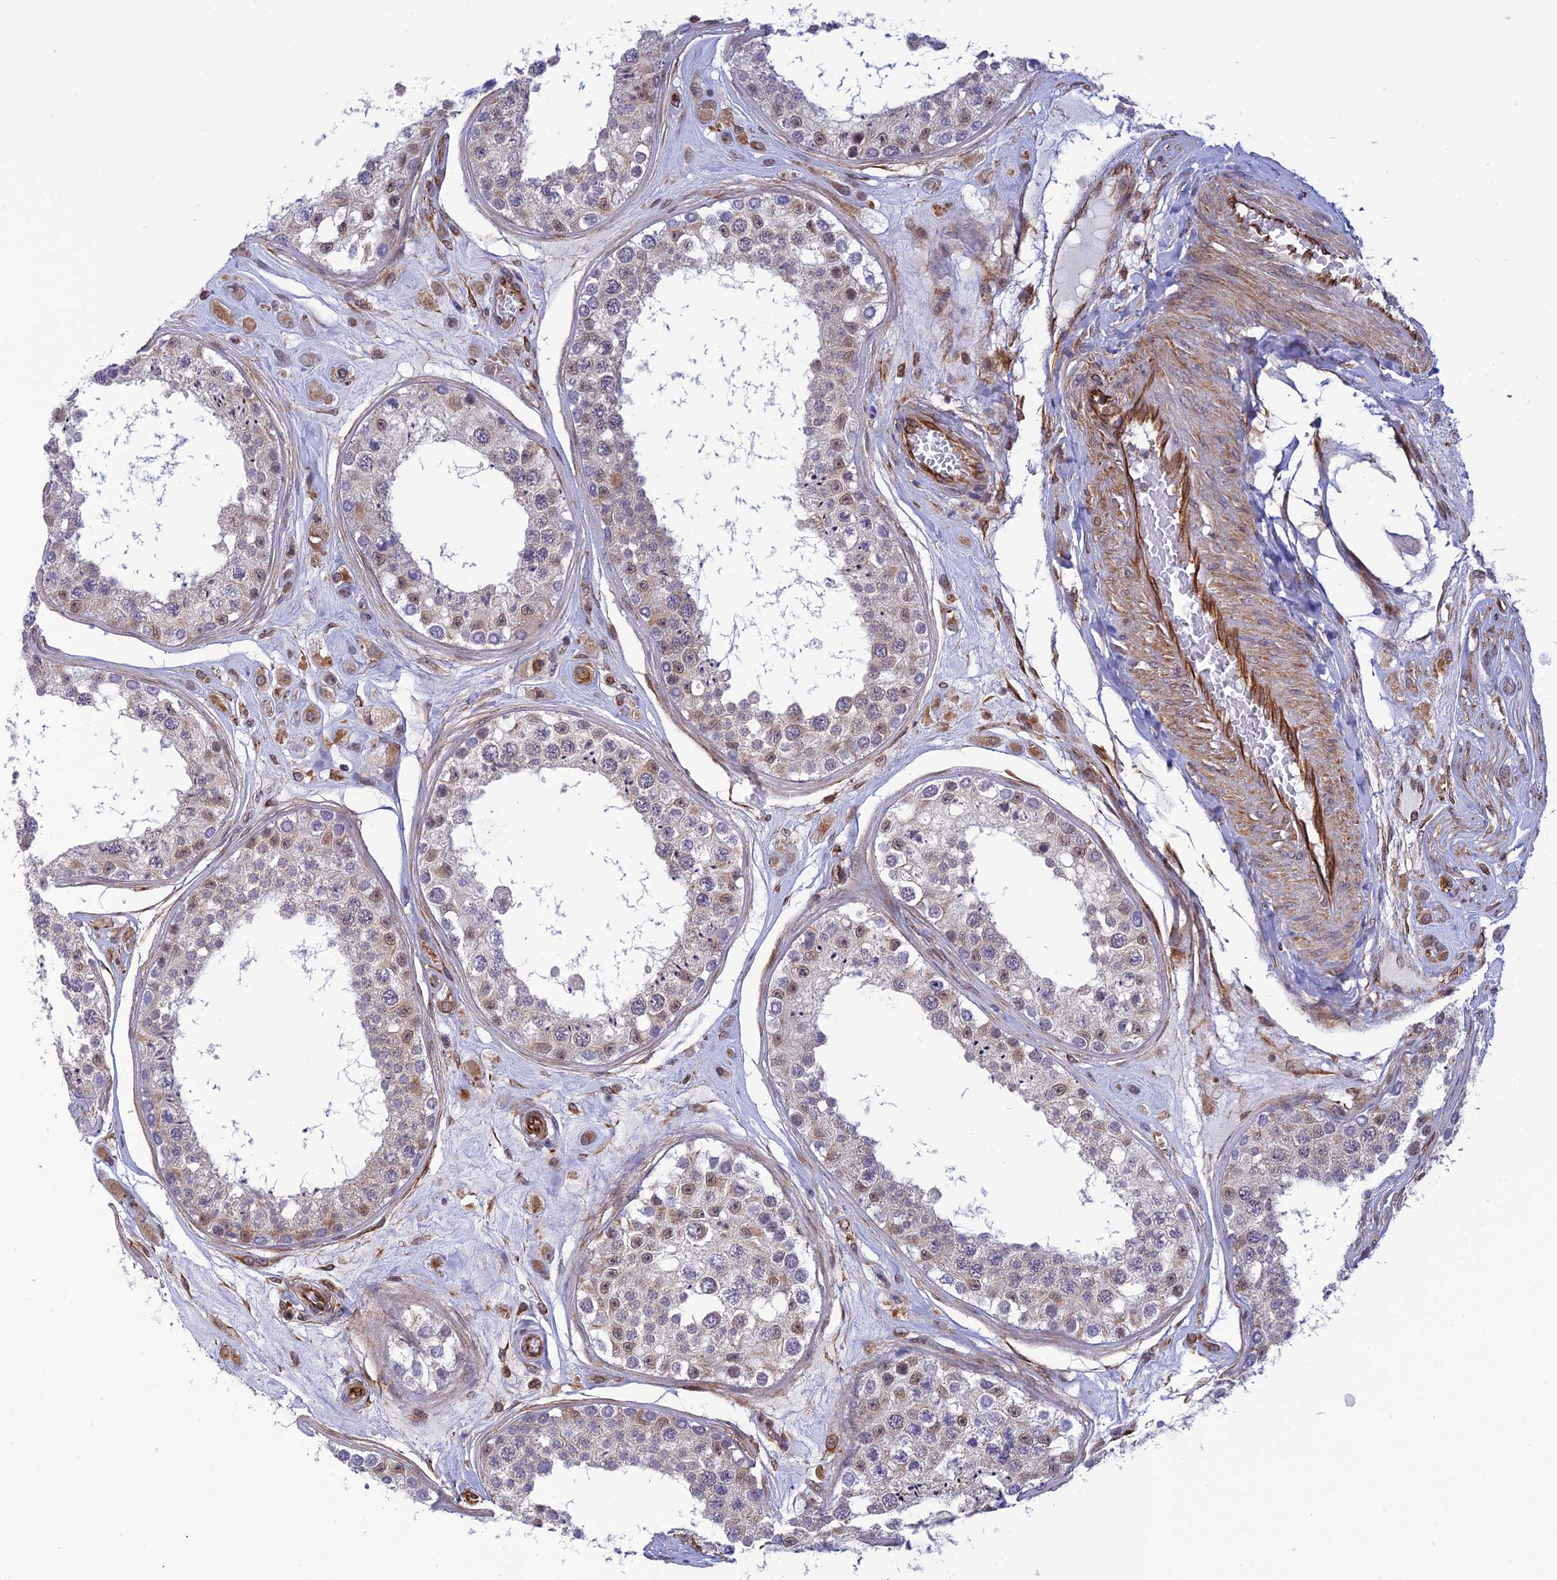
{"staining": {"intensity": "moderate", "quantity": "<25%", "location": "cytoplasmic/membranous,nuclear"}, "tissue": "testis", "cell_type": "Cells in seminiferous ducts", "image_type": "normal", "snomed": [{"axis": "morphology", "description": "Normal tissue, NOS"}, {"axis": "topography", "description": "Testis"}], "caption": "Immunohistochemistry (IHC) histopathology image of unremarkable human testis stained for a protein (brown), which reveals low levels of moderate cytoplasmic/membranous,nuclear positivity in approximately <25% of cells in seminiferous ducts.", "gene": "PAGR1", "patient": {"sex": "male", "age": 25}}